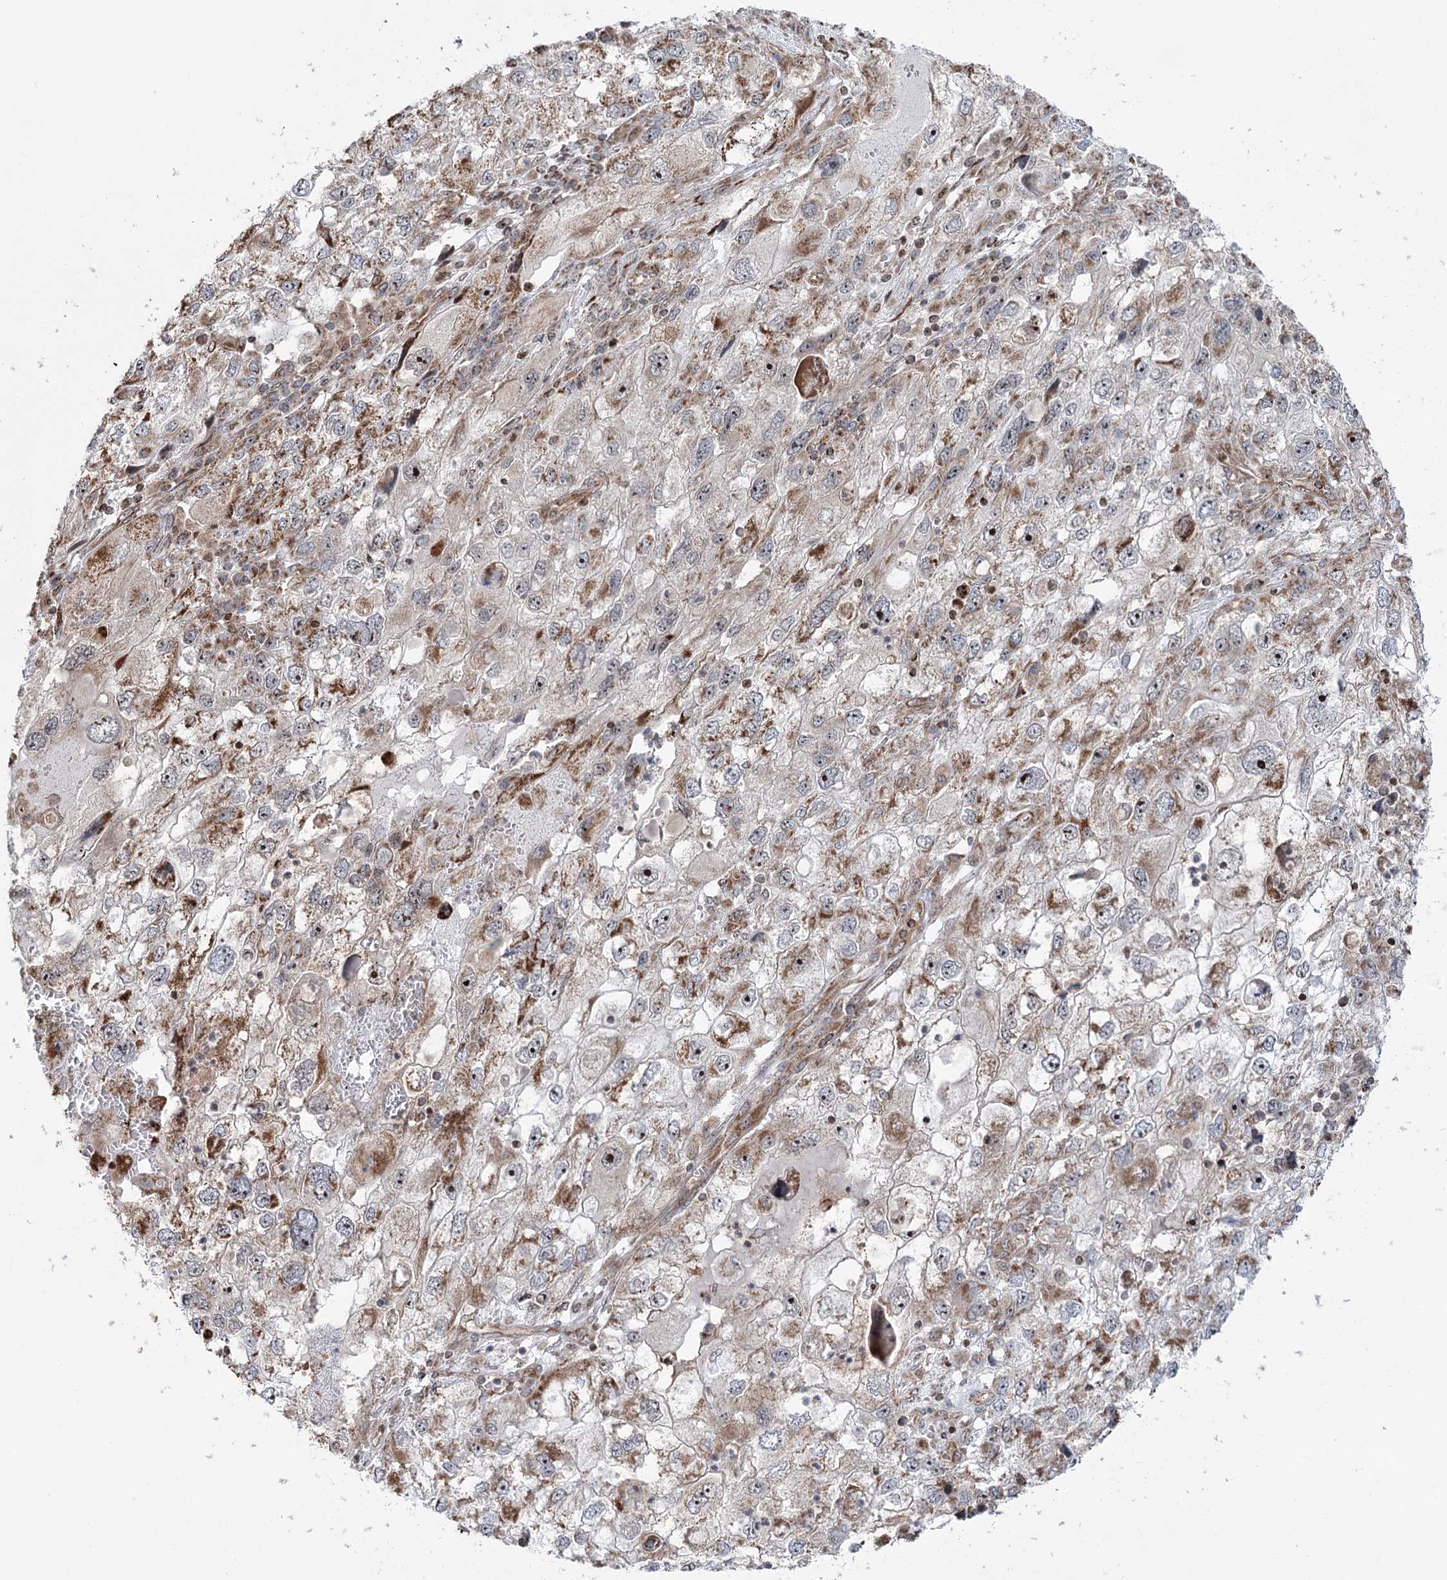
{"staining": {"intensity": "moderate", "quantity": ">75%", "location": "cytoplasmic/membranous,nuclear"}, "tissue": "endometrial cancer", "cell_type": "Tumor cells", "image_type": "cancer", "snomed": [{"axis": "morphology", "description": "Adenocarcinoma, NOS"}, {"axis": "topography", "description": "Endometrium"}], "caption": "Immunohistochemical staining of human endometrial cancer displays medium levels of moderate cytoplasmic/membranous and nuclear protein positivity in approximately >75% of tumor cells.", "gene": "STEEP1", "patient": {"sex": "female", "age": 49}}